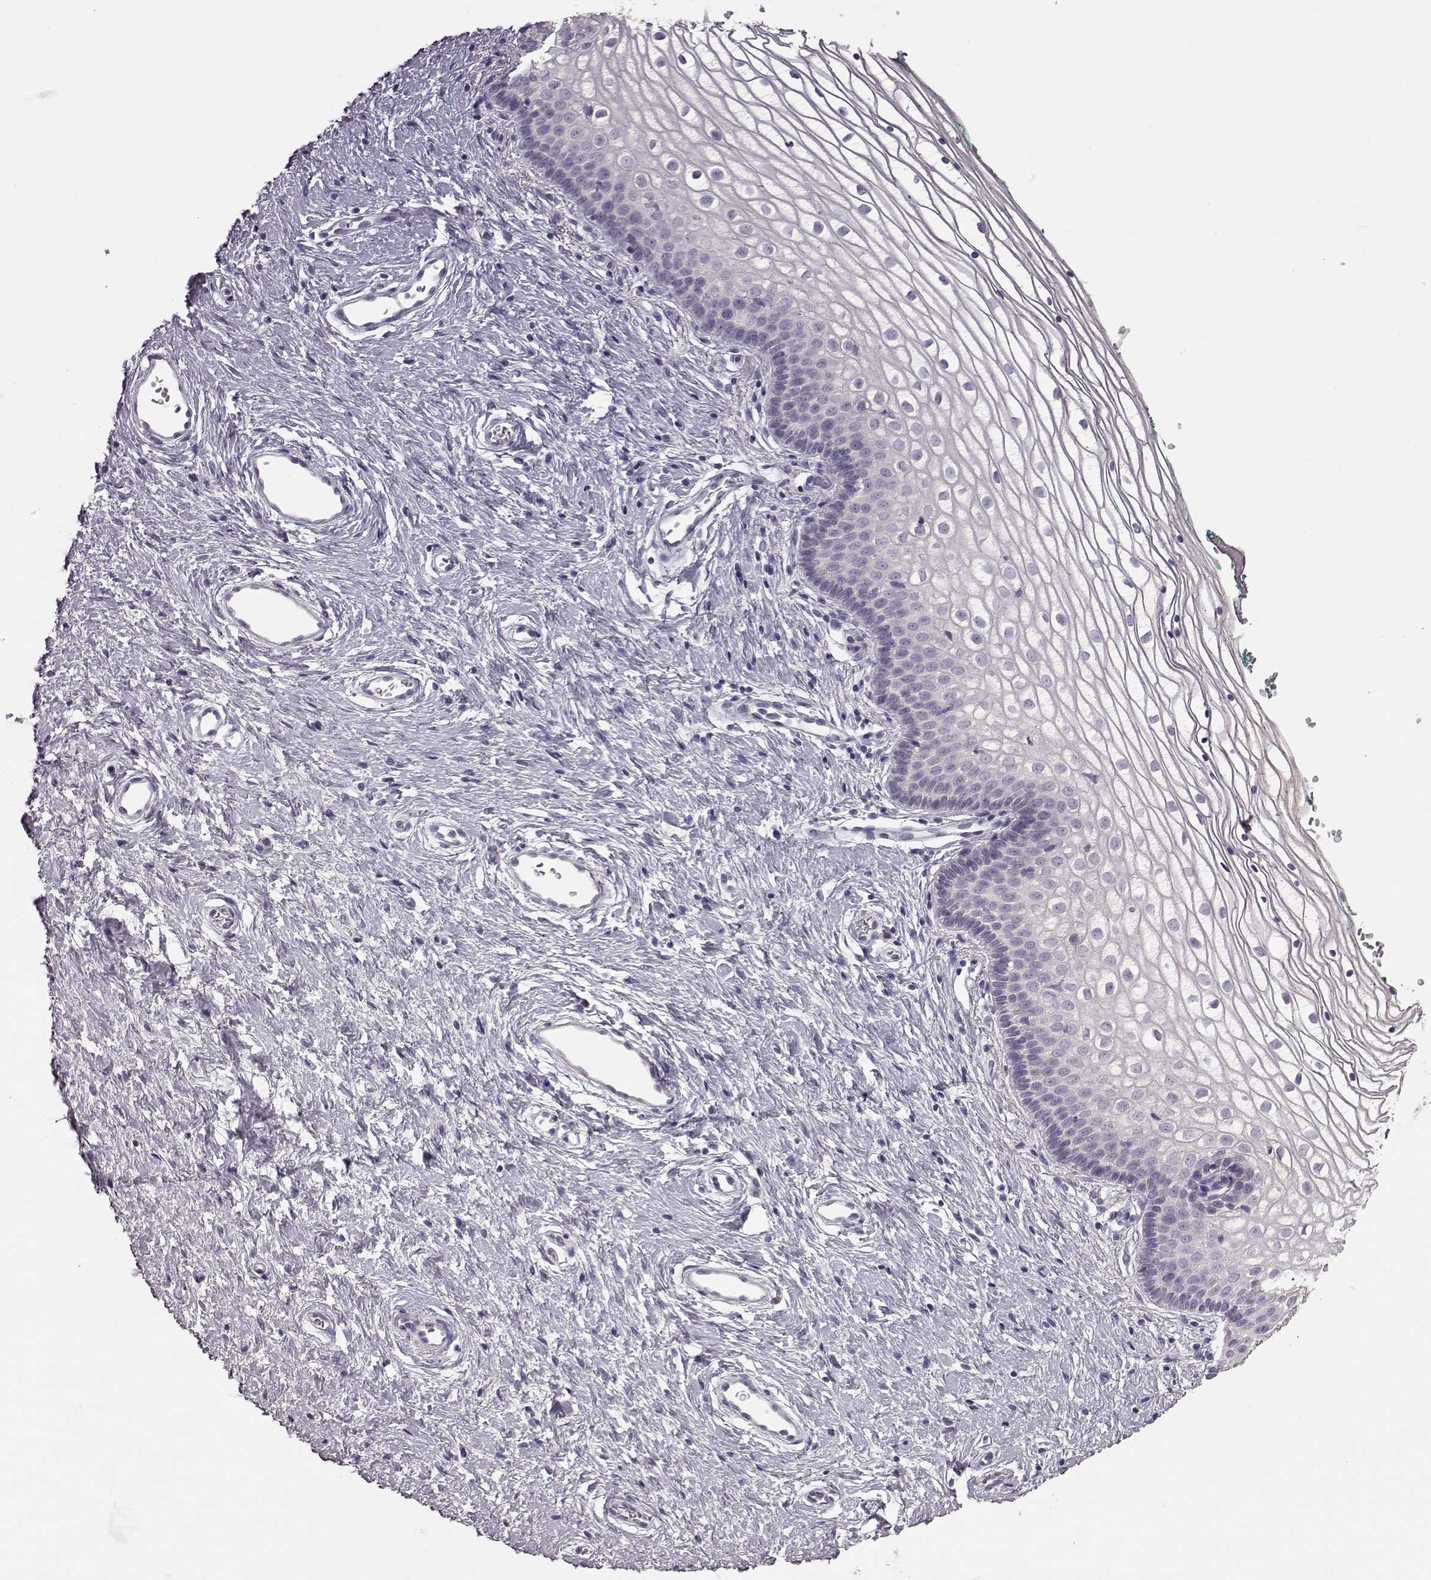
{"staining": {"intensity": "negative", "quantity": "none", "location": "none"}, "tissue": "vagina", "cell_type": "Squamous epithelial cells", "image_type": "normal", "snomed": [{"axis": "morphology", "description": "Normal tissue, NOS"}, {"axis": "topography", "description": "Vagina"}], "caption": "An image of vagina stained for a protein shows no brown staining in squamous epithelial cells.", "gene": "BFSP2", "patient": {"sex": "female", "age": 36}}